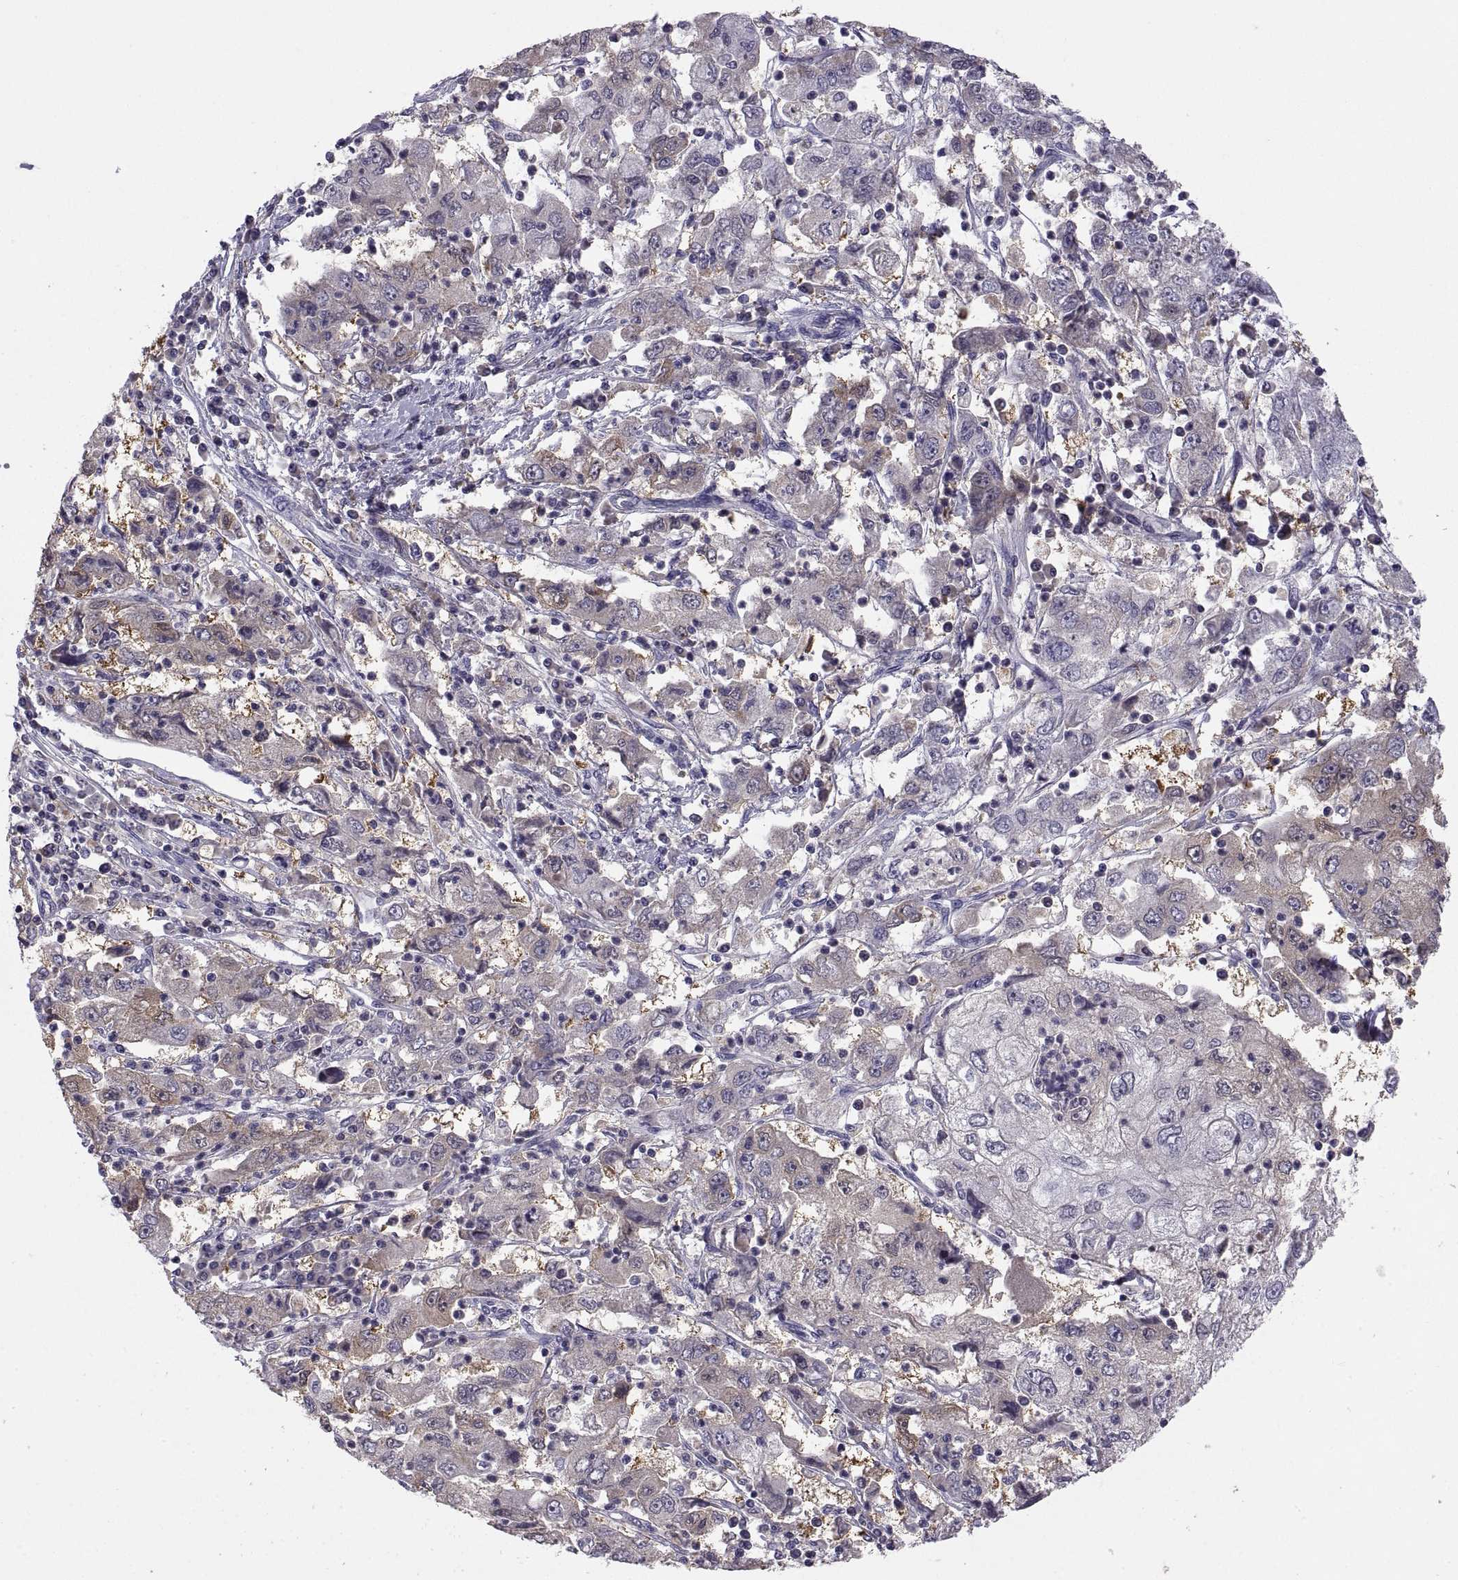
{"staining": {"intensity": "weak", "quantity": "25%-75%", "location": "cytoplasmic/membranous"}, "tissue": "cervical cancer", "cell_type": "Tumor cells", "image_type": "cancer", "snomed": [{"axis": "morphology", "description": "Squamous cell carcinoma, NOS"}, {"axis": "topography", "description": "Cervix"}], "caption": "Cervical cancer (squamous cell carcinoma) stained for a protein (brown) shows weak cytoplasmic/membranous positive expression in approximately 25%-75% of tumor cells.", "gene": "FGF9", "patient": {"sex": "female", "age": 36}}